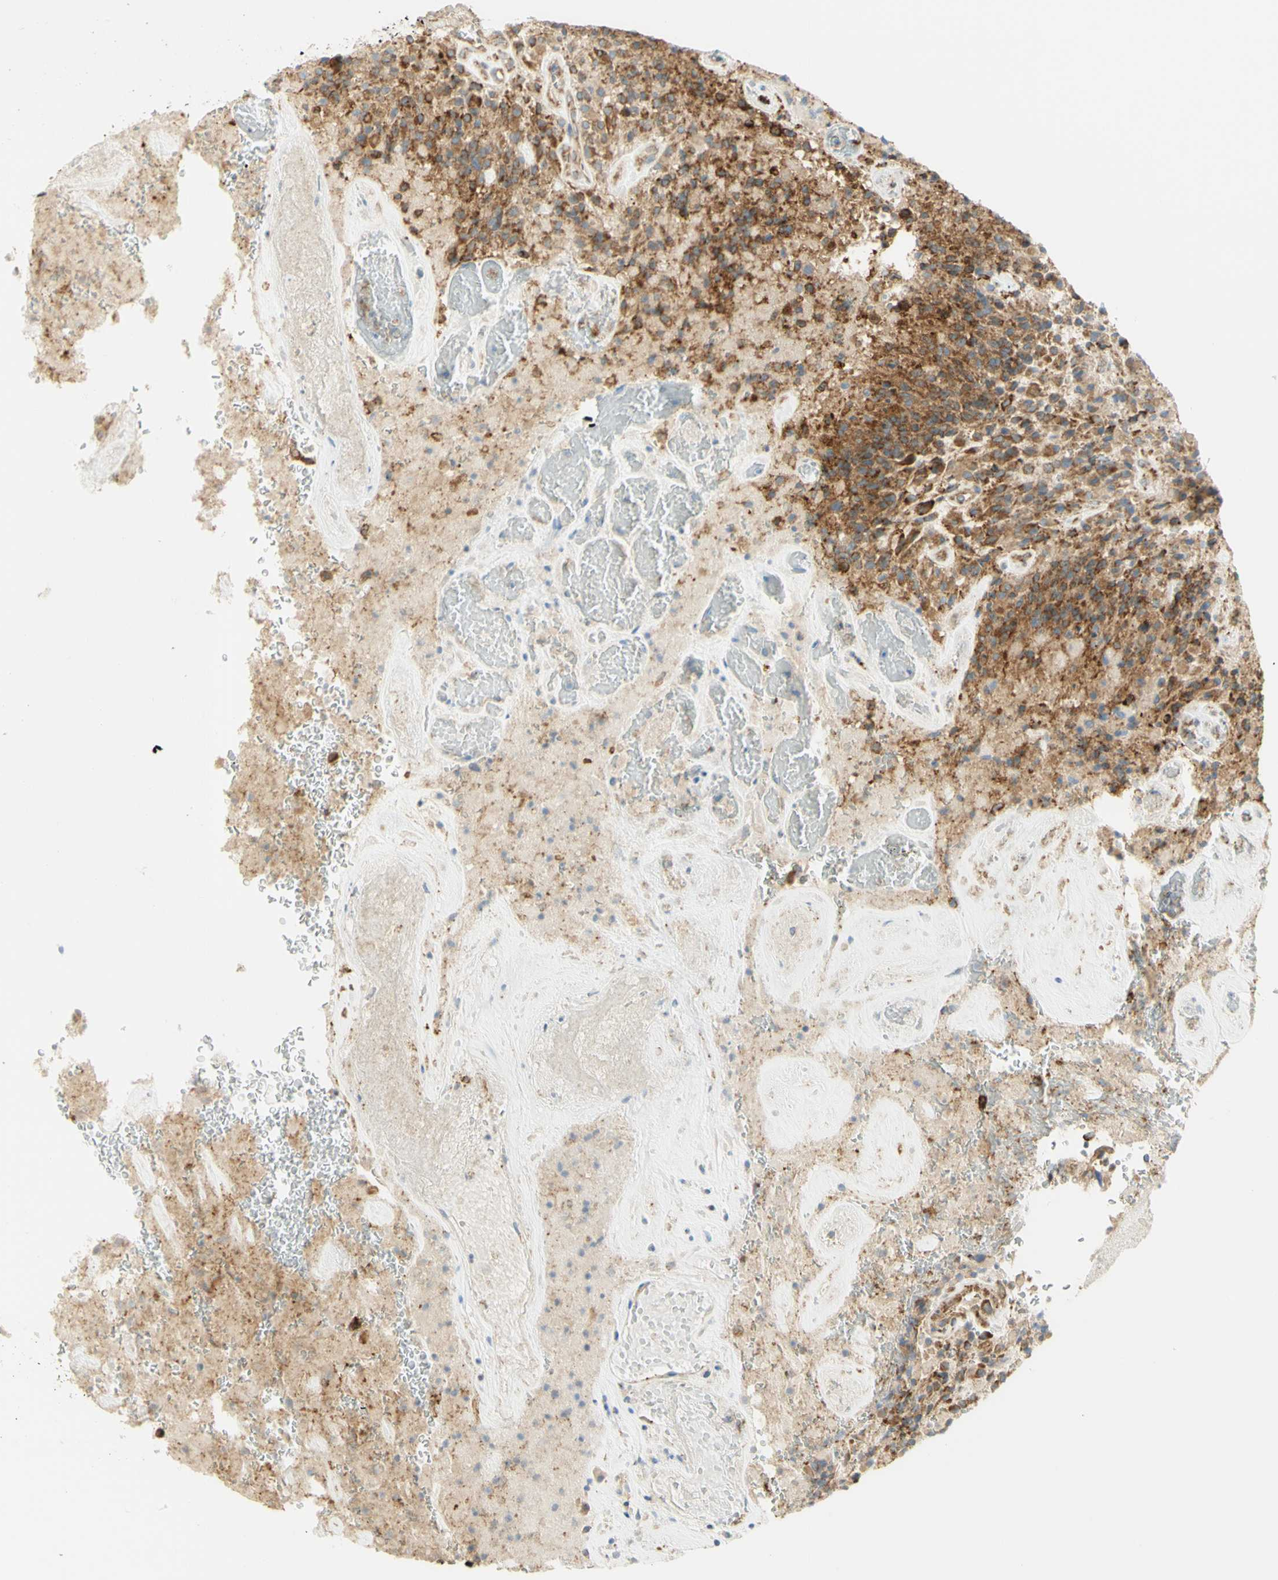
{"staining": {"intensity": "strong", "quantity": ">75%", "location": "cytoplasmic/membranous"}, "tissue": "glioma", "cell_type": "Tumor cells", "image_type": "cancer", "snomed": [{"axis": "morphology", "description": "Glioma, malignant, High grade"}, {"axis": "topography", "description": "Brain"}], "caption": "A high amount of strong cytoplasmic/membranous staining is appreciated in about >75% of tumor cells in glioma tissue.", "gene": "MANF", "patient": {"sex": "male", "age": 71}}